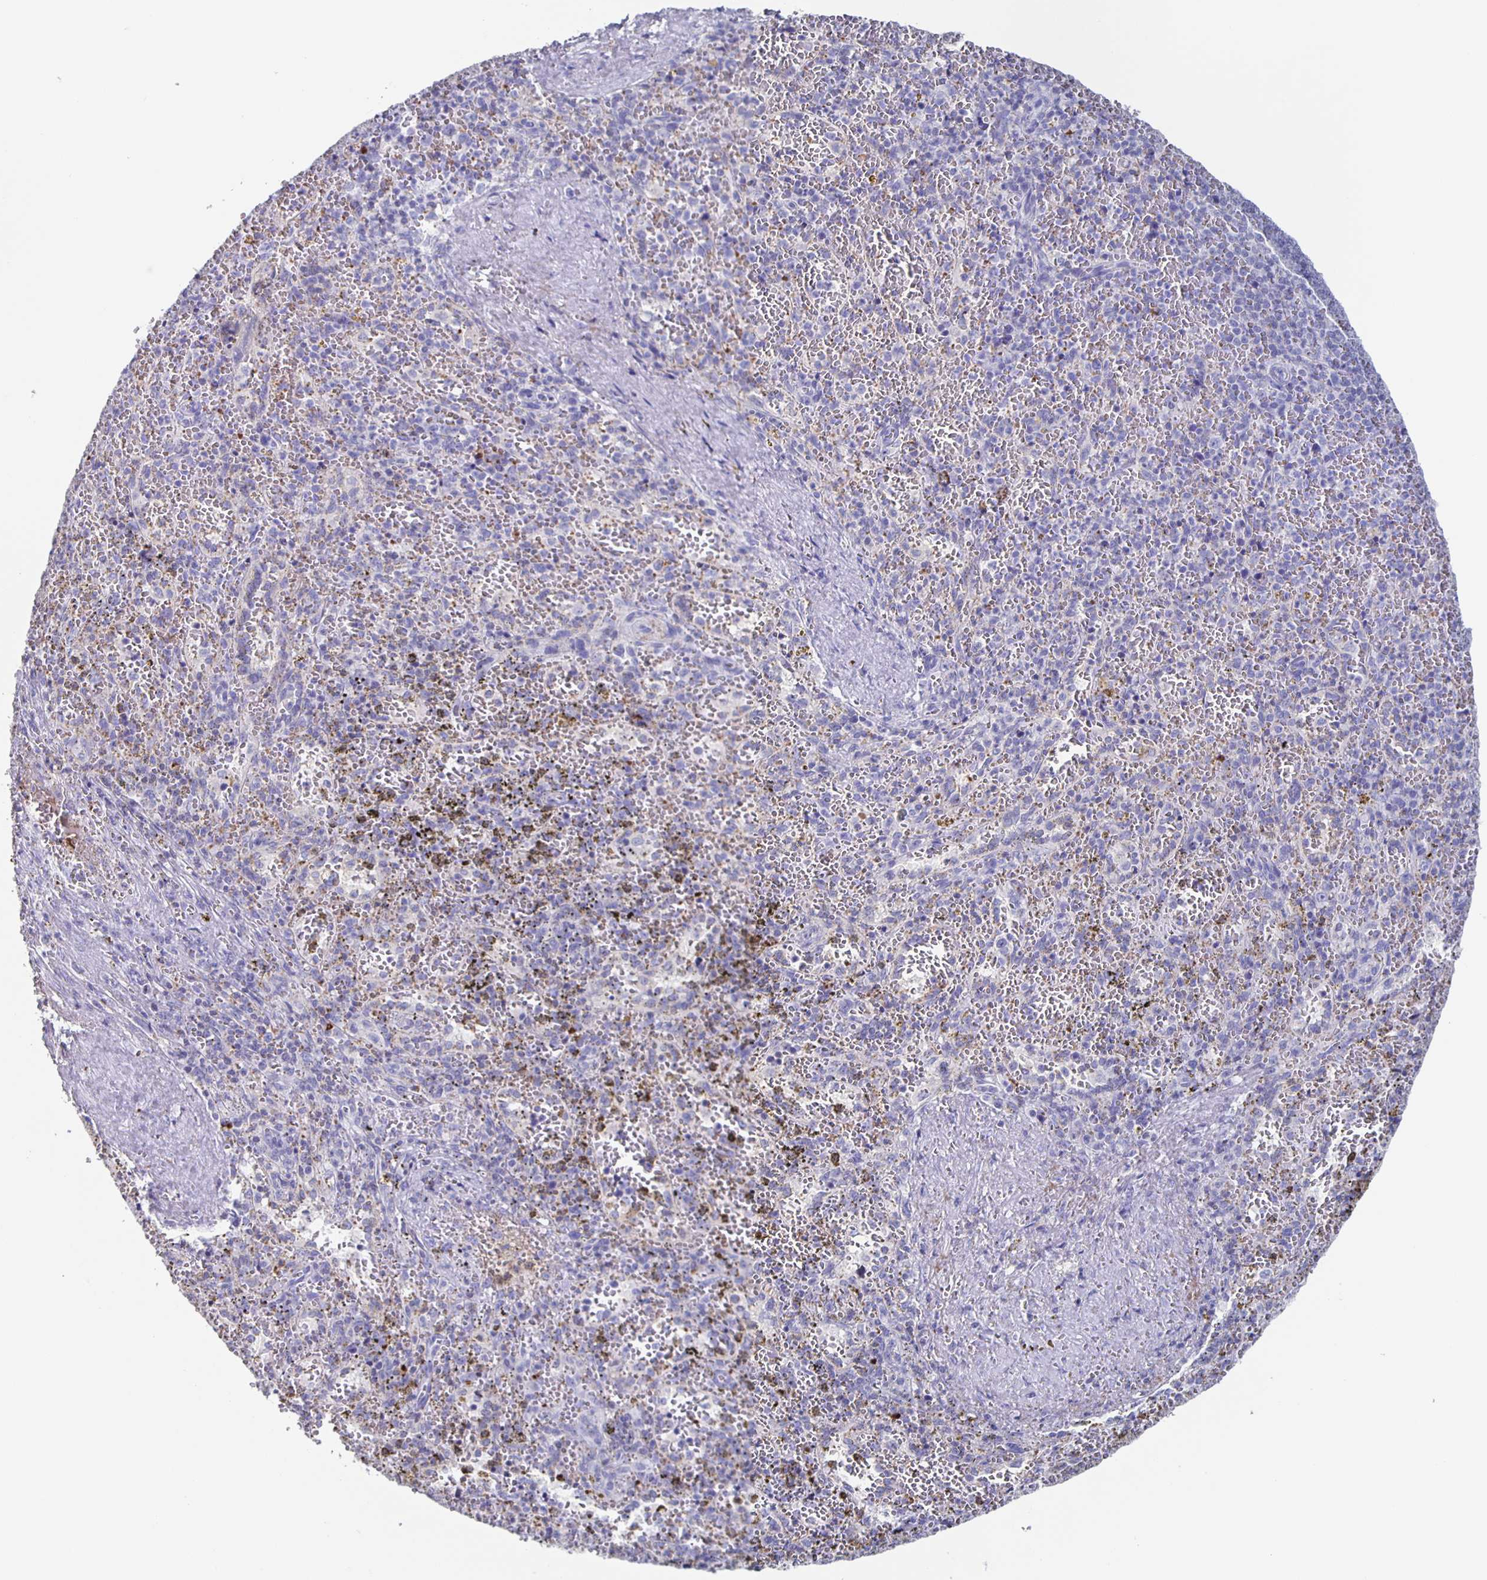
{"staining": {"intensity": "negative", "quantity": "none", "location": "none"}, "tissue": "spleen", "cell_type": "Cells in red pulp", "image_type": "normal", "snomed": [{"axis": "morphology", "description": "Normal tissue, NOS"}, {"axis": "topography", "description": "Spleen"}], "caption": "Cells in red pulp show no significant protein positivity in unremarkable spleen. The staining was performed using DAB to visualize the protein expression in brown, while the nuclei were stained in blue with hematoxylin (Magnification: 20x).", "gene": "FGA", "patient": {"sex": "female", "age": 50}}